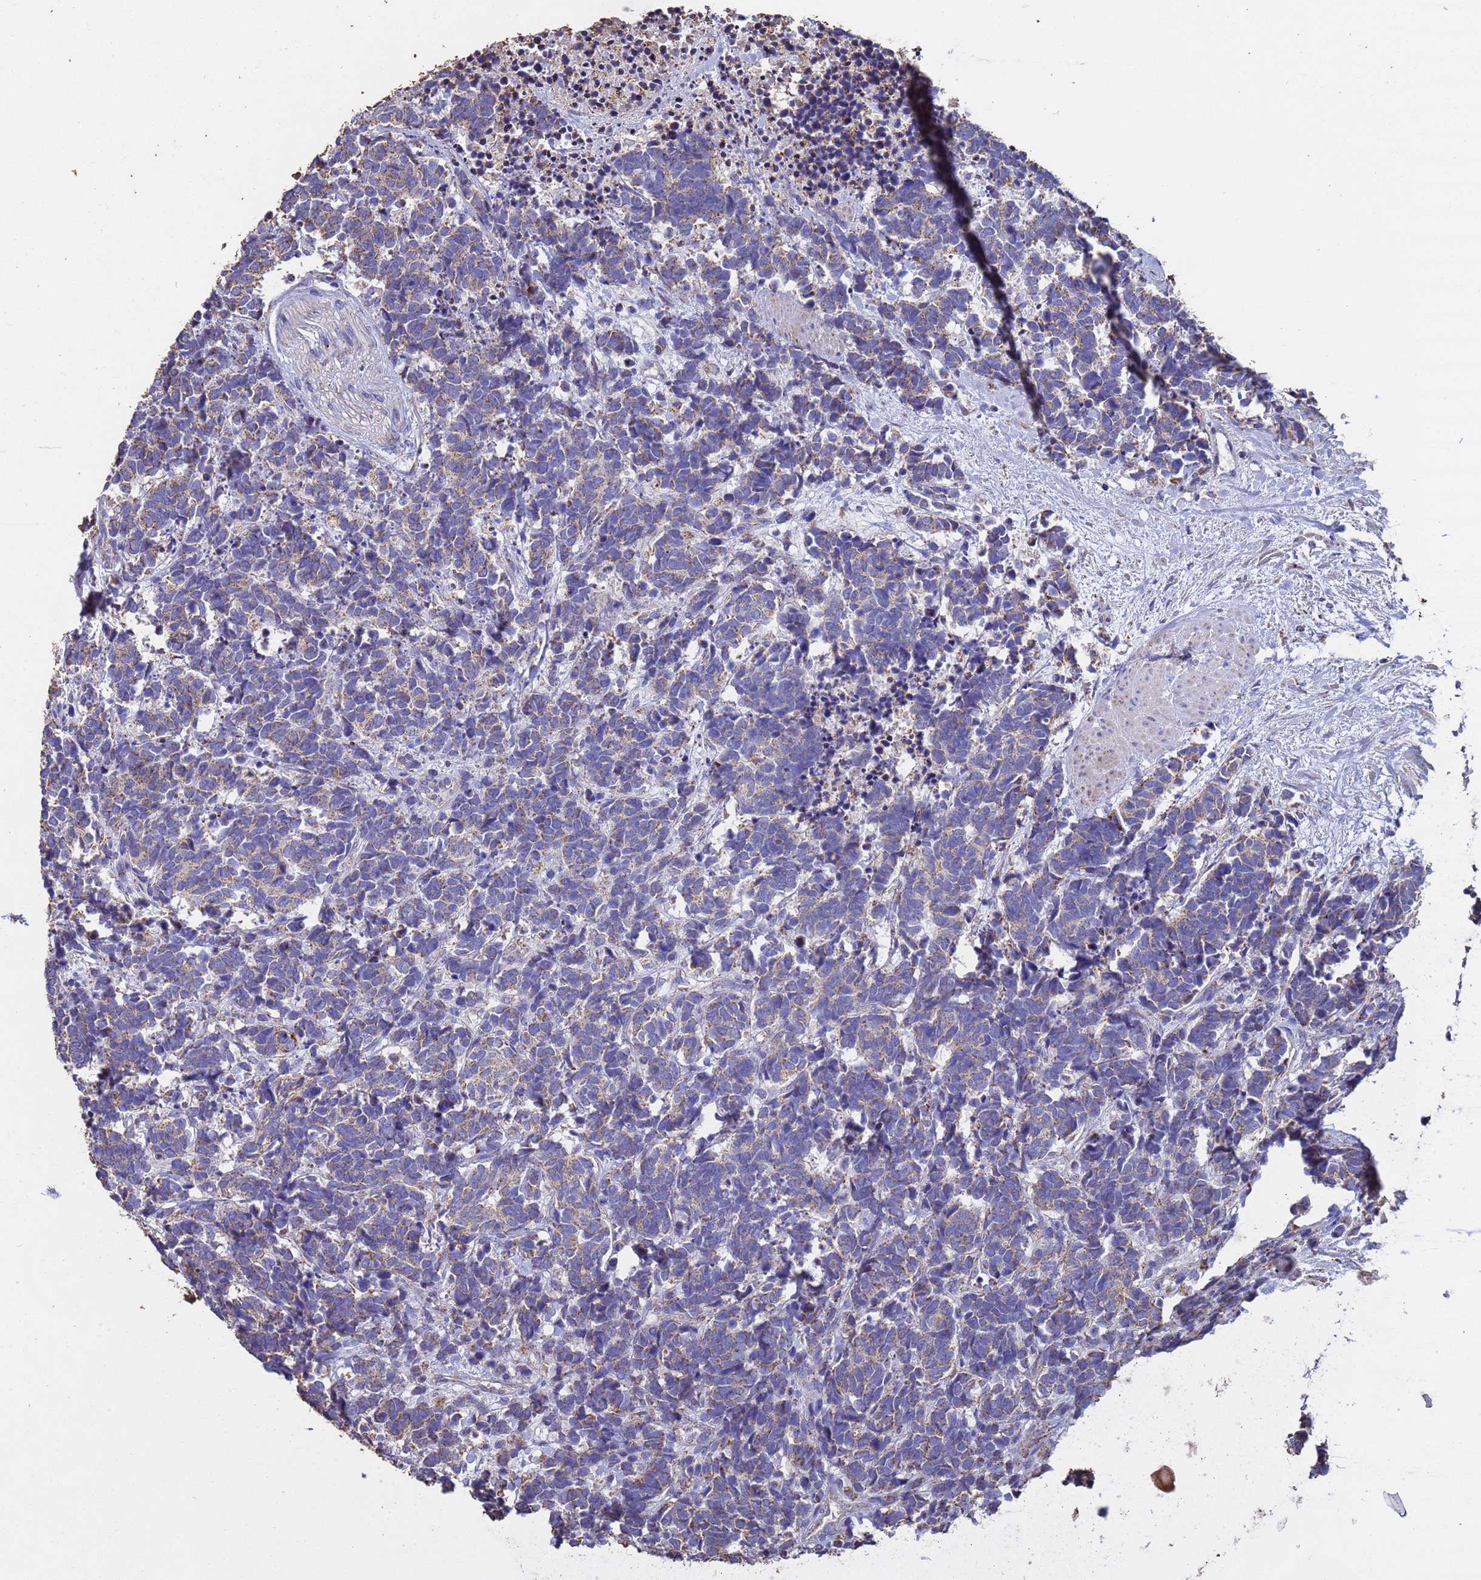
{"staining": {"intensity": "weak", "quantity": "25%-75%", "location": "cytoplasmic/membranous"}, "tissue": "carcinoid", "cell_type": "Tumor cells", "image_type": "cancer", "snomed": [{"axis": "morphology", "description": "Carcinoma, NOS"}, {"axis": "morphology", "description": "Carcinoid, malignant, NOS"}, {"axis": "topography", "description": "Prostate"}], "caption": "This image displays carcinoid stained with immunohistochemistry to label a protein in brown. The cytoplasmic/membranous of tumor cells show weak positivity for the protein. Nuclei are counter-stained blue.", "gene": "ZNFX1", "patient": {"sex": "male", "age": 57}}